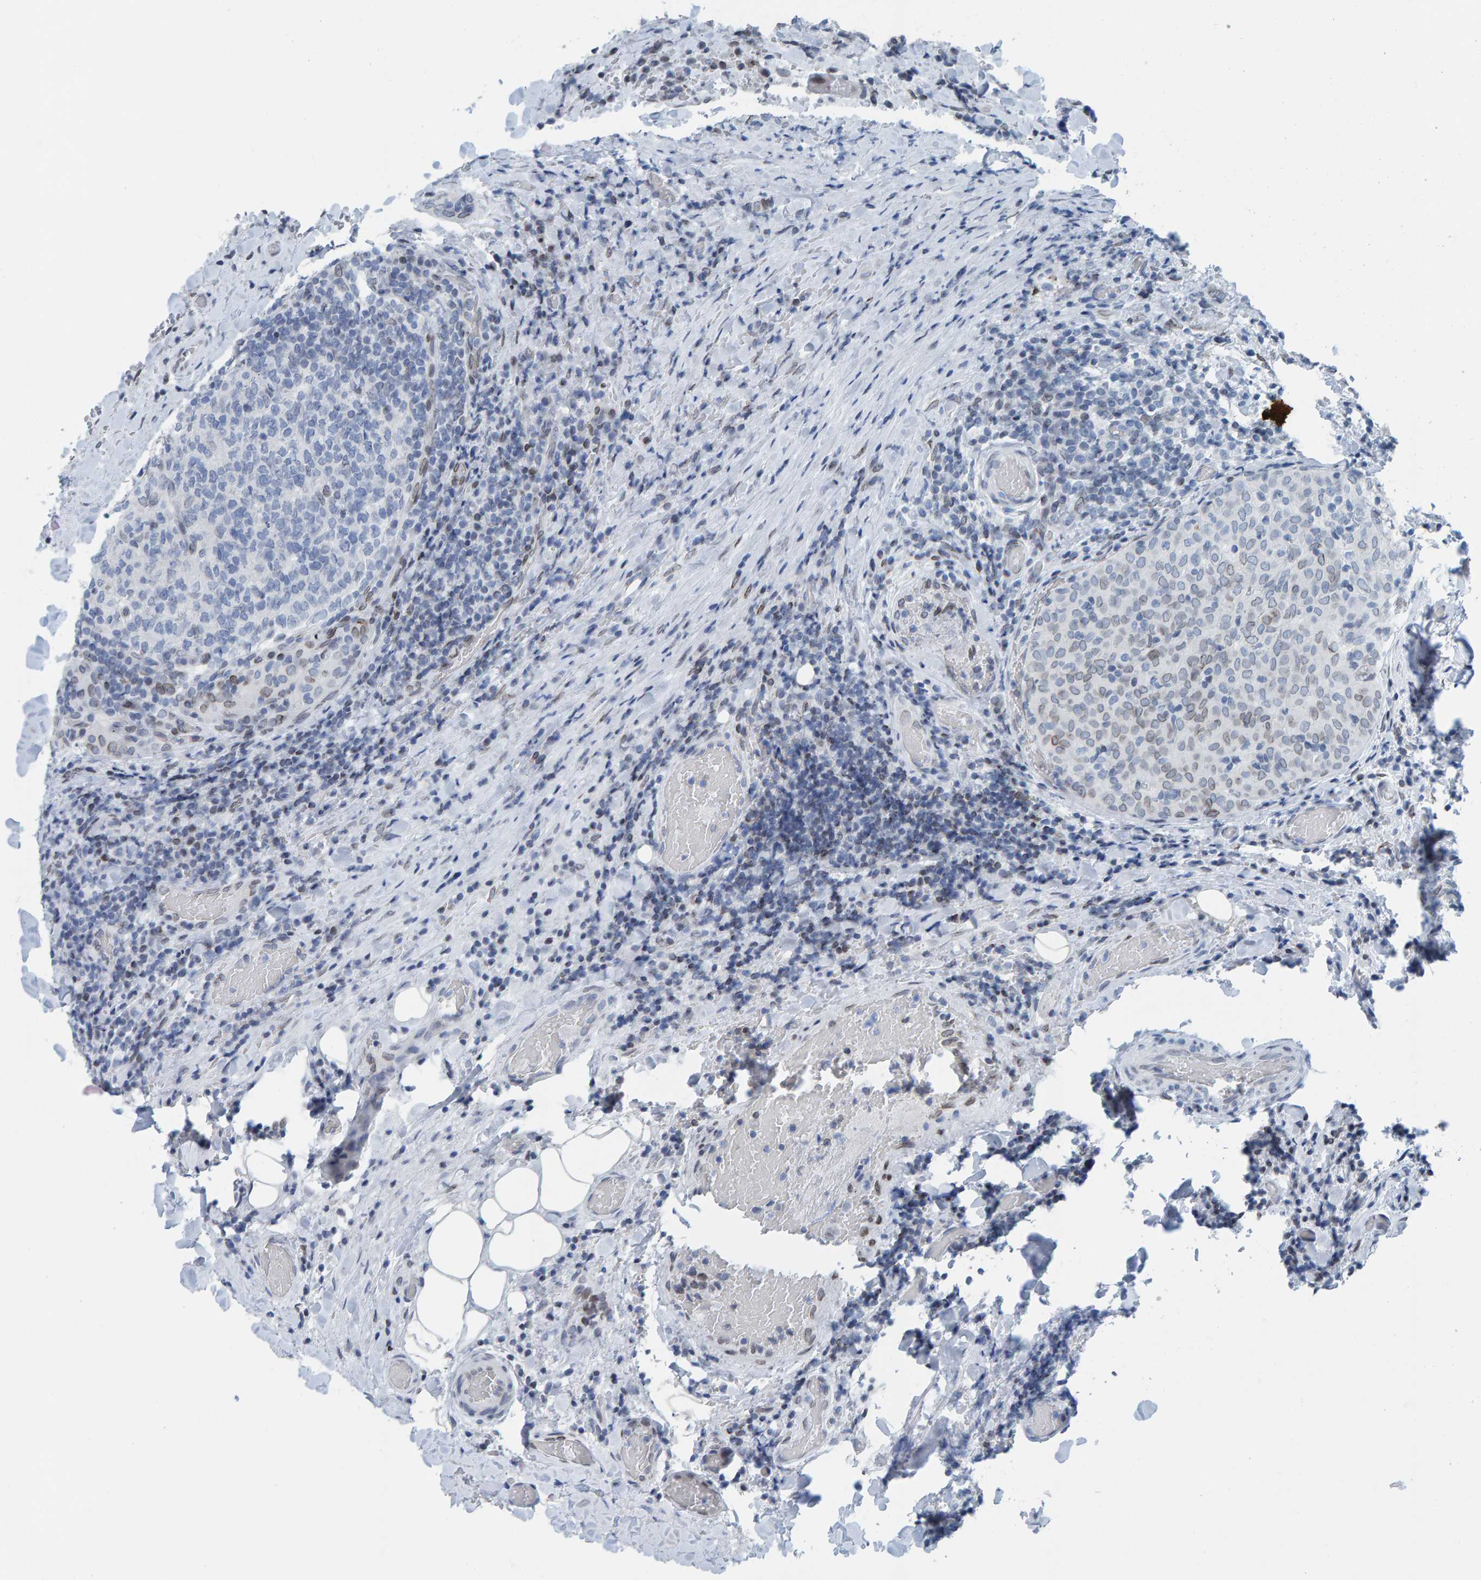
{"staining": {"intensity": "weak", "quantity": "25%-75%", "location": "cytoplasmic/membranous,nuclear"}, "tissue": "thyroid cancer", "cell_type": "Tumor cells", "image_type": "cancer", "snomed": [{"axis": "morphology", "description": "Normal tissue, NOS"}, {"axis": "morphology", "description": "Papillary adenocarcinoma, NOS"}, {"axis": "topography", "description": "Thyroid gland"}], "caption": "Thyroid papillary adenocarcinoma was stained to show a protein in brown. There is low levels of weak cytoplasmic/membranous and nuclear positivity in approximately 25%-75% of tumor cells. The staining was performed using DAB, with brown indicating positive protein expression. Nuclei are stained blue with hematoxylin.", "gene": "LMNB2", "patient": {"sex": "female", "age": 30}}